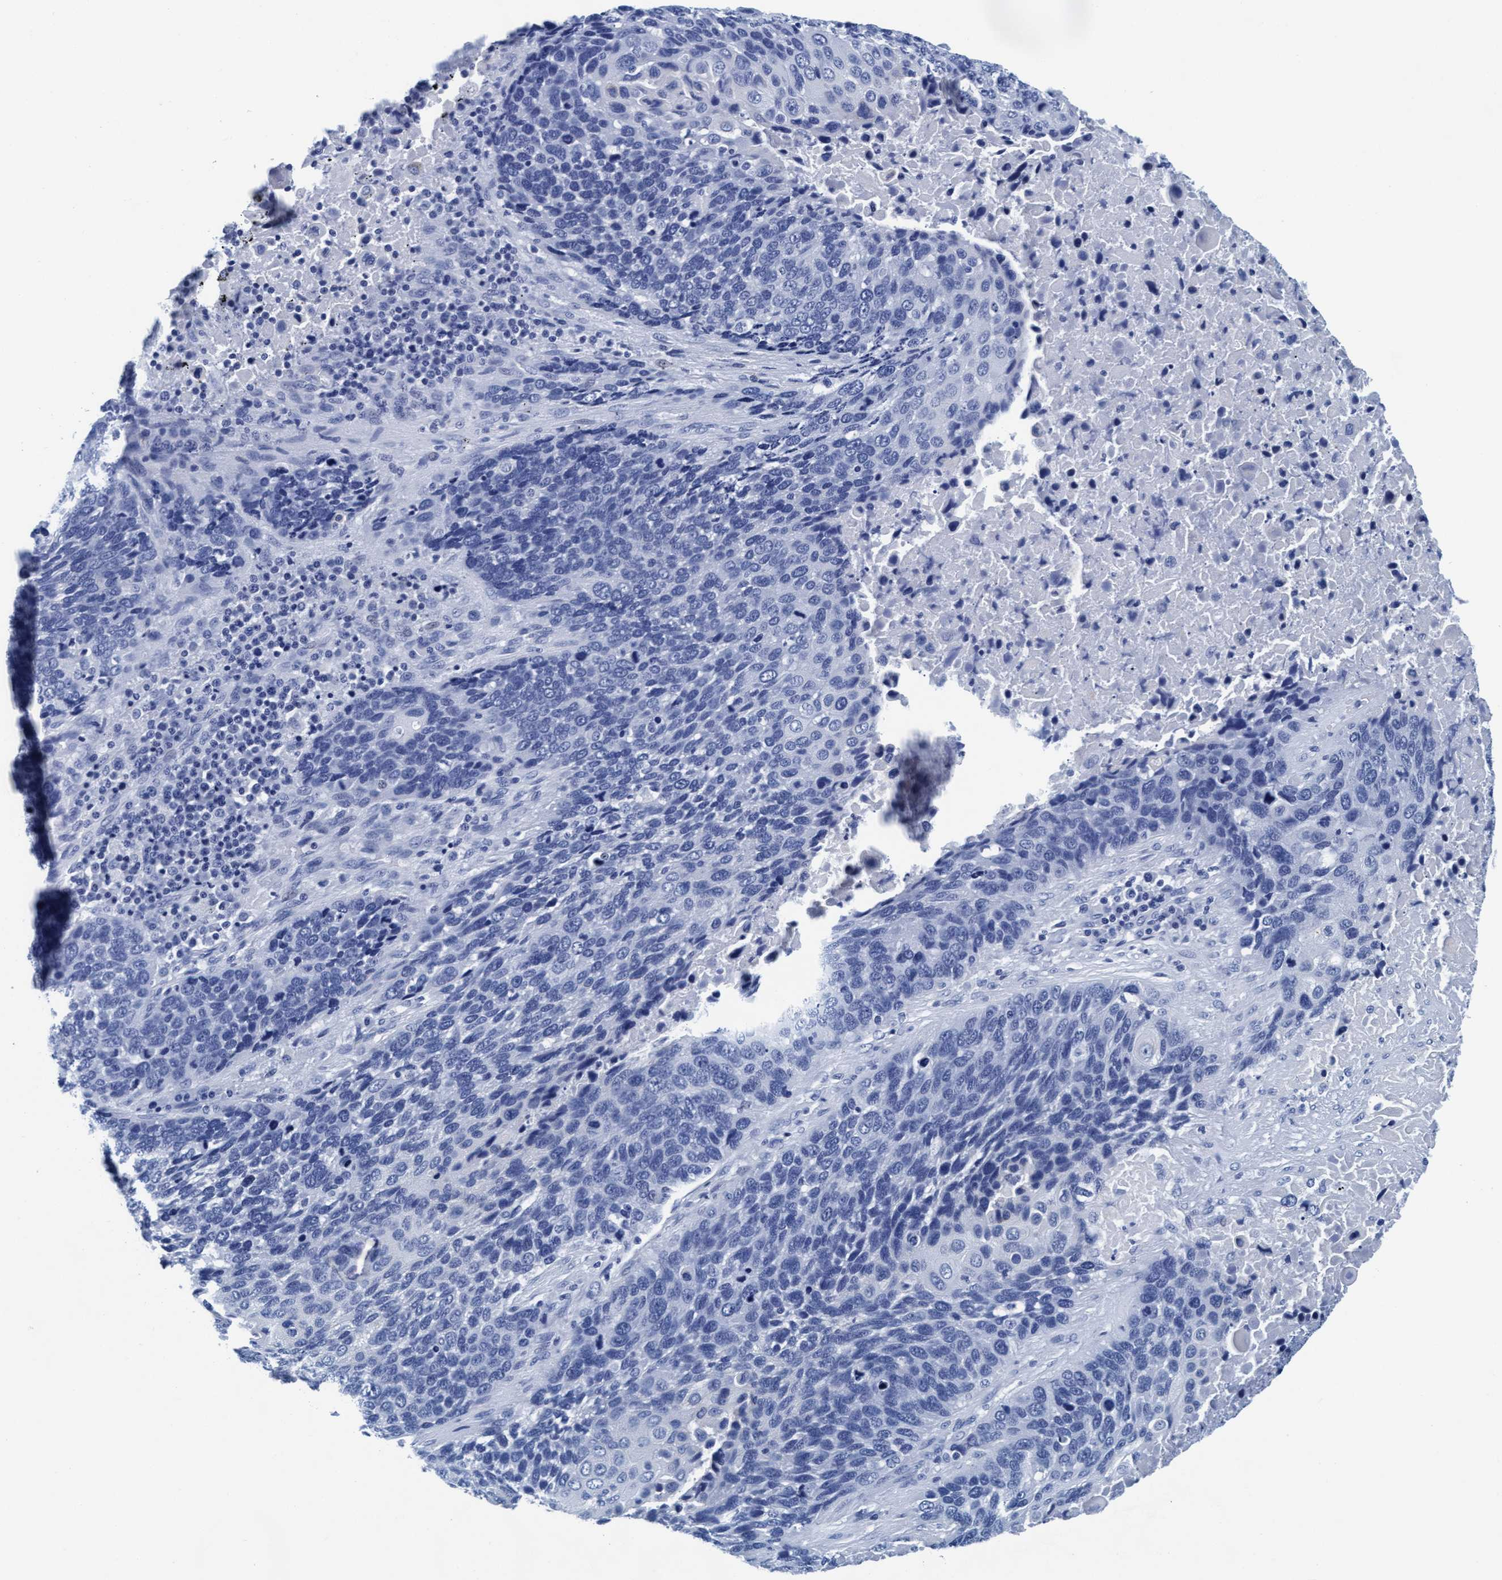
{"staining": {"intensity": "negative", "quantity": "none", "location": "none"}, "tissue": "lung cancer", "cell_type": "Tumor cells", "image_type": "cancer", "snomed": [{"axis": "morphology", "description": "Squamous cell carcinoma, NOS"}, {"axis": "topography", "description": "Lung"}], "caption": "Immunohistochemistry (IHC) image of neoplastic tissue: lung cancer (squamous cell carcinoma) stained with DAB (3,3'-diaminobenzidine) reveals no significant protein staining in tumor cells.", "gene": "ARSG", "patient": {"sex": "male", "age": 66}}